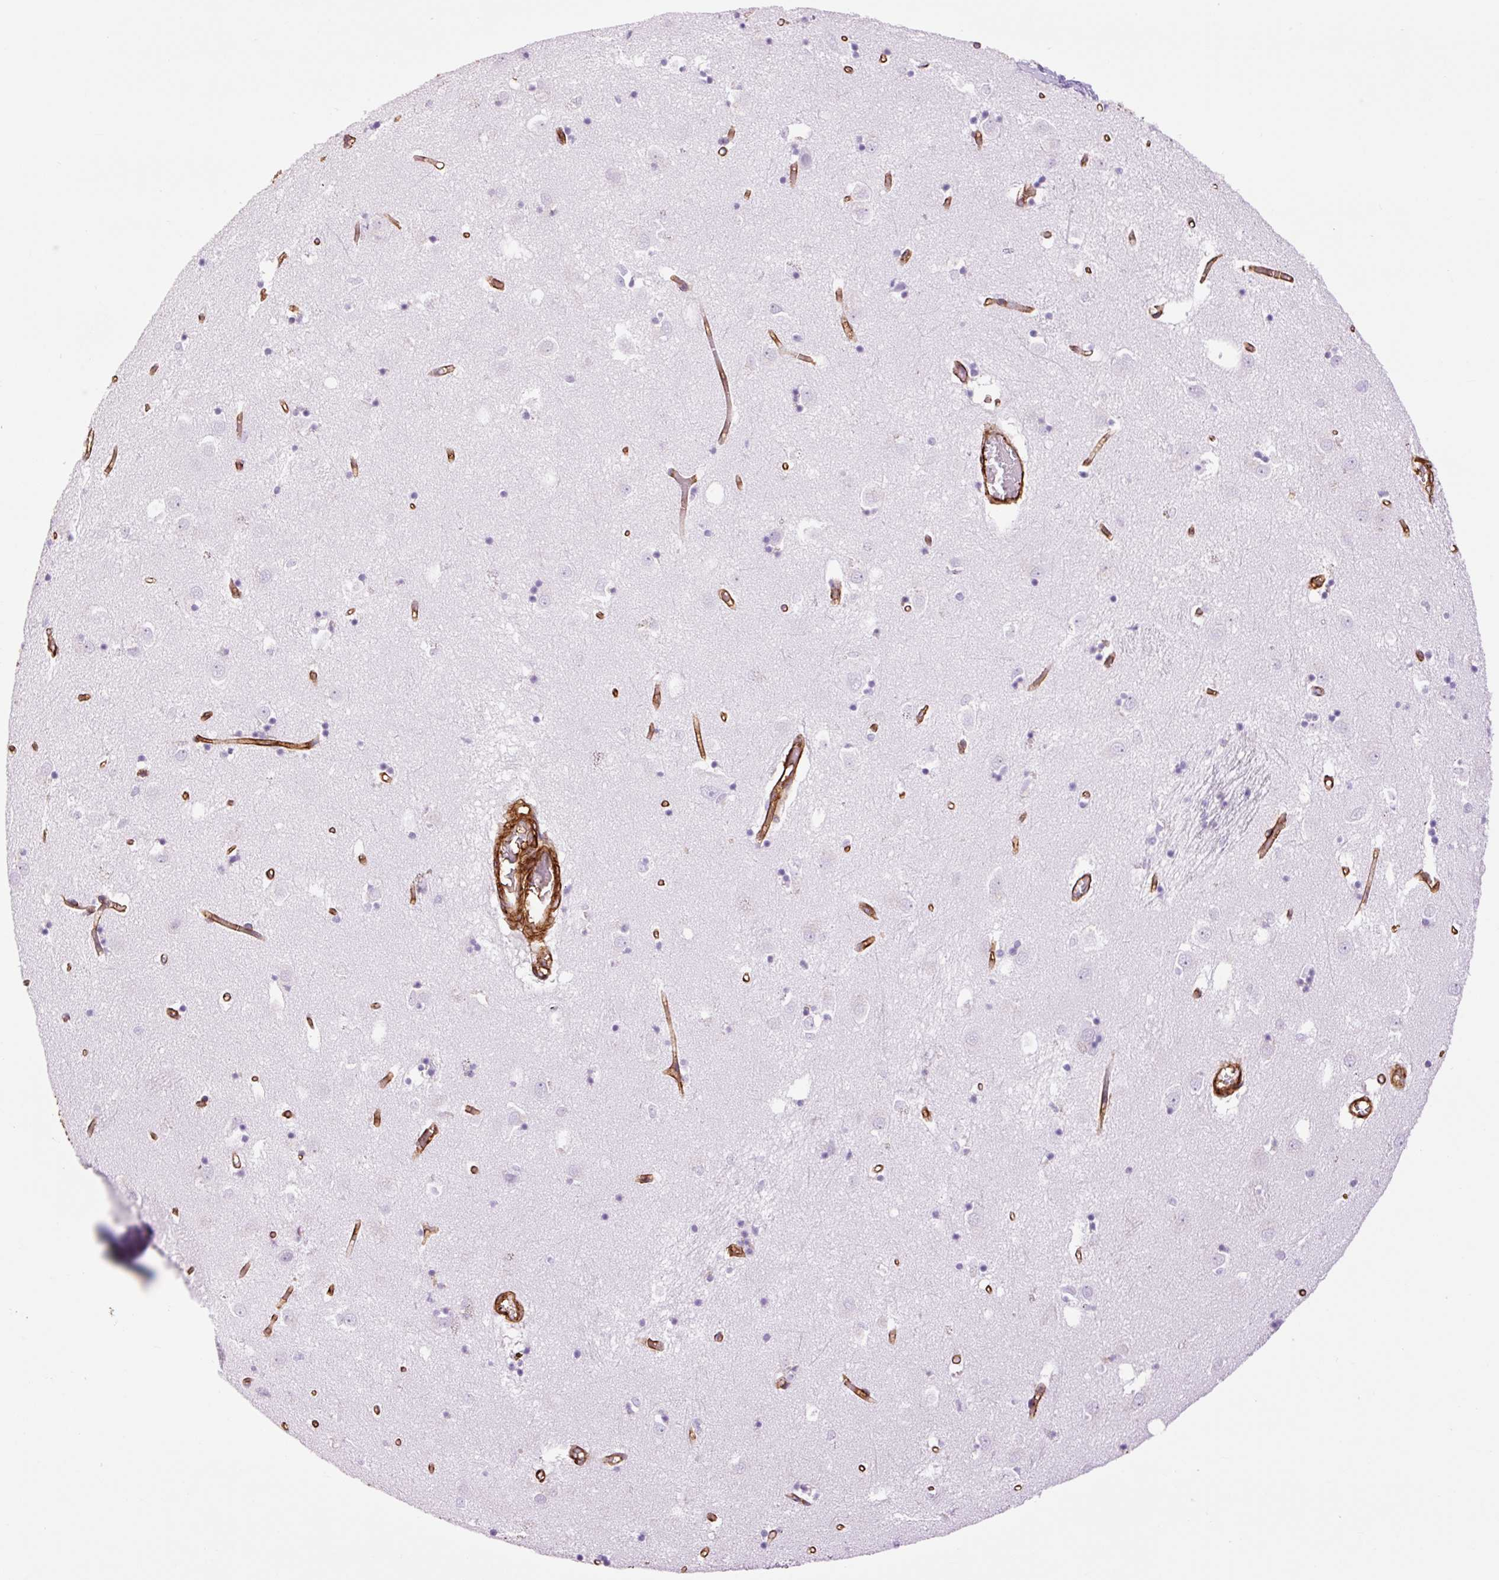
{"staining": {"intensity": "negative", "quantity": "none", "location": "none"}, "tissue": "caudate", "cell_type": "Glial cells", "image_type": "normal", "snomed": [{"axis": "morphology", "description": "Normal tissue, NOS"}, {"axis": "topography", "description": "Lateral ventricle wall"}], "caption": "Glial cells show no significant protein positivity in unremarkable caudate. (DAB IHC with hematoxylin counter stain).", "gene": "CAV1", "patient": {"sex": "male", "age": 70}}